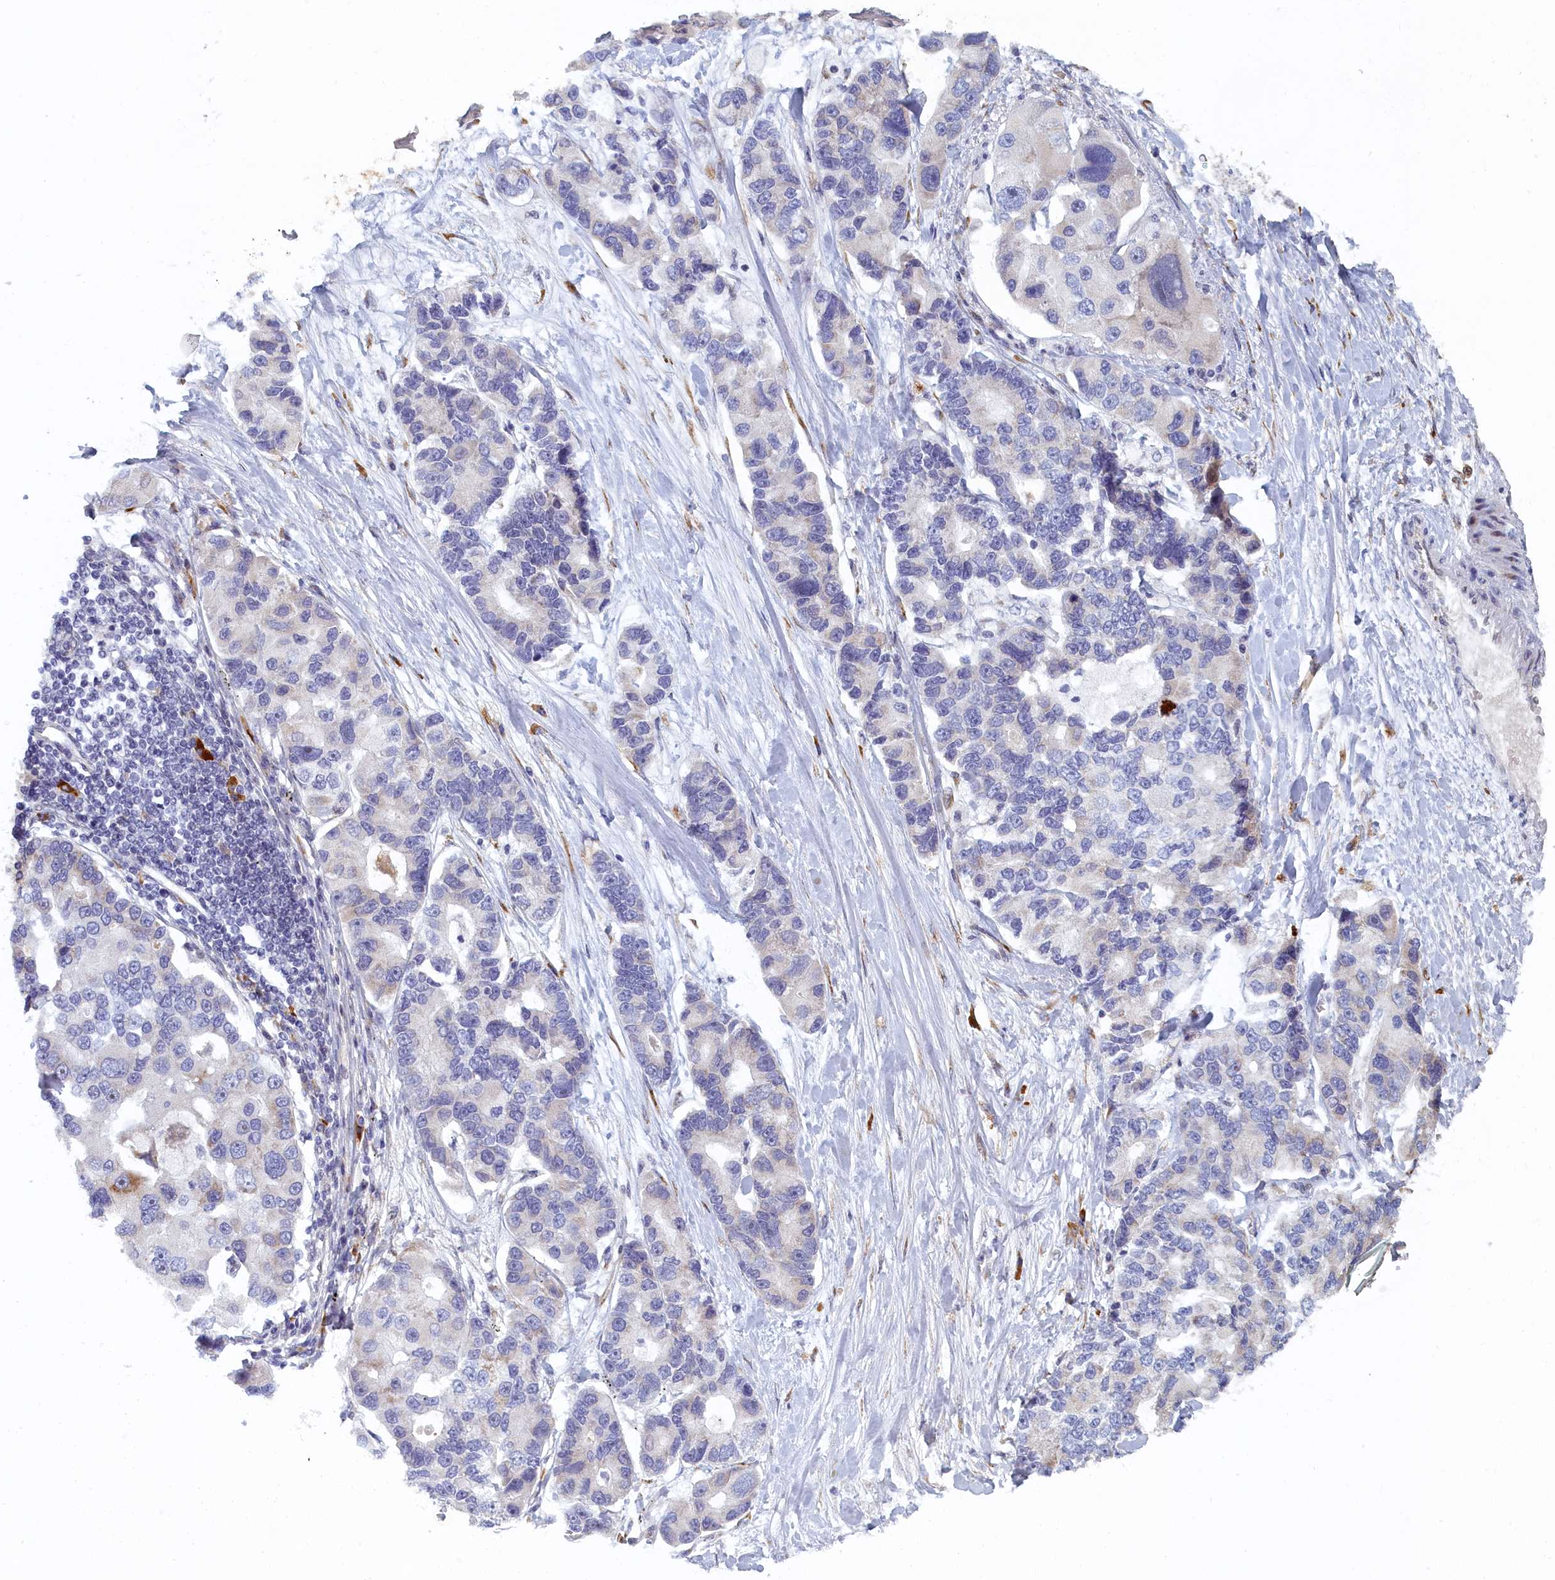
{"staining": {"intensity": "negative", "quantity": "none", "location": "none"}, "tissue": "lung cancer", "cell_type": "Tumor cells", "image_type": "cancer", "snomed": [{"axis": "morphology", "description": "Adenocarcinoma, NOS"}, {"axis": "topography", "description": "Lung"}], "caption": "Immunohistochemical staining of adenocarcinoma (lung) demonstrates no significant expression in tumor cells.", "gene": "DNAJC17", "patient": {"sex": "female", "age": 54}}